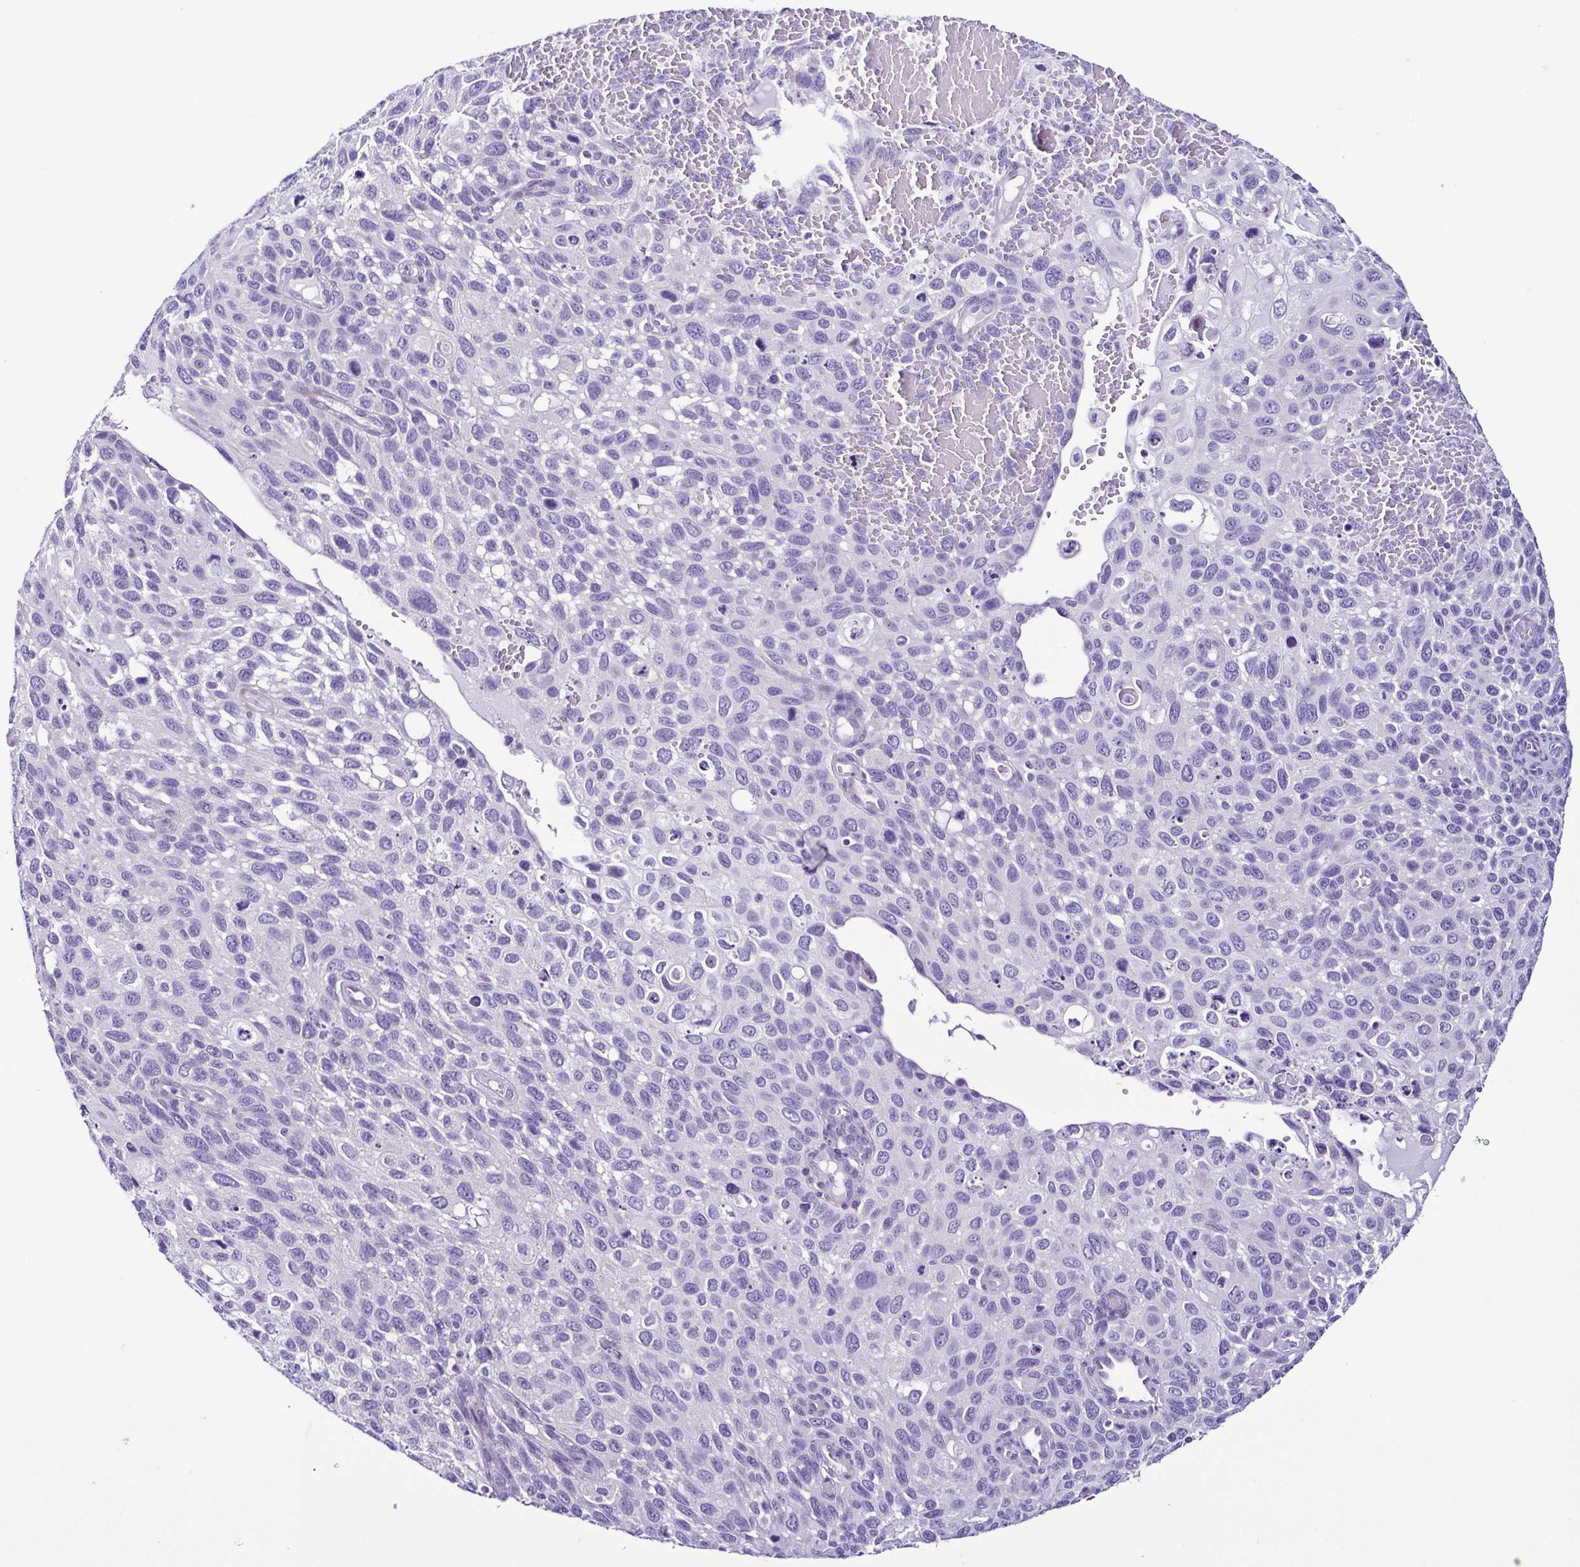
{"staining": {"intensity": "negative", "quantity": "none", "location": "none"}, "tissue": "cervical cancer", "cell_type": "Tumor cells", "image_type": "cancer", "snomed": [{"axis": "morphology", "description": "Squamous cell carcinoma, NOS"}, {"axis": "topography", "description": "Cervix"}], "caption": "Histopathology image shows no significant protein positivity in tumor cells of cervical cancer (squamous cell carcinoma). The staining is performed using DAB (3,3'-diaminobenzidine) brown chromogen with nuclei counter-stained in using hematoxylin.", "gene": "SRL", "patient": {"sex": "female", "age": 70}}